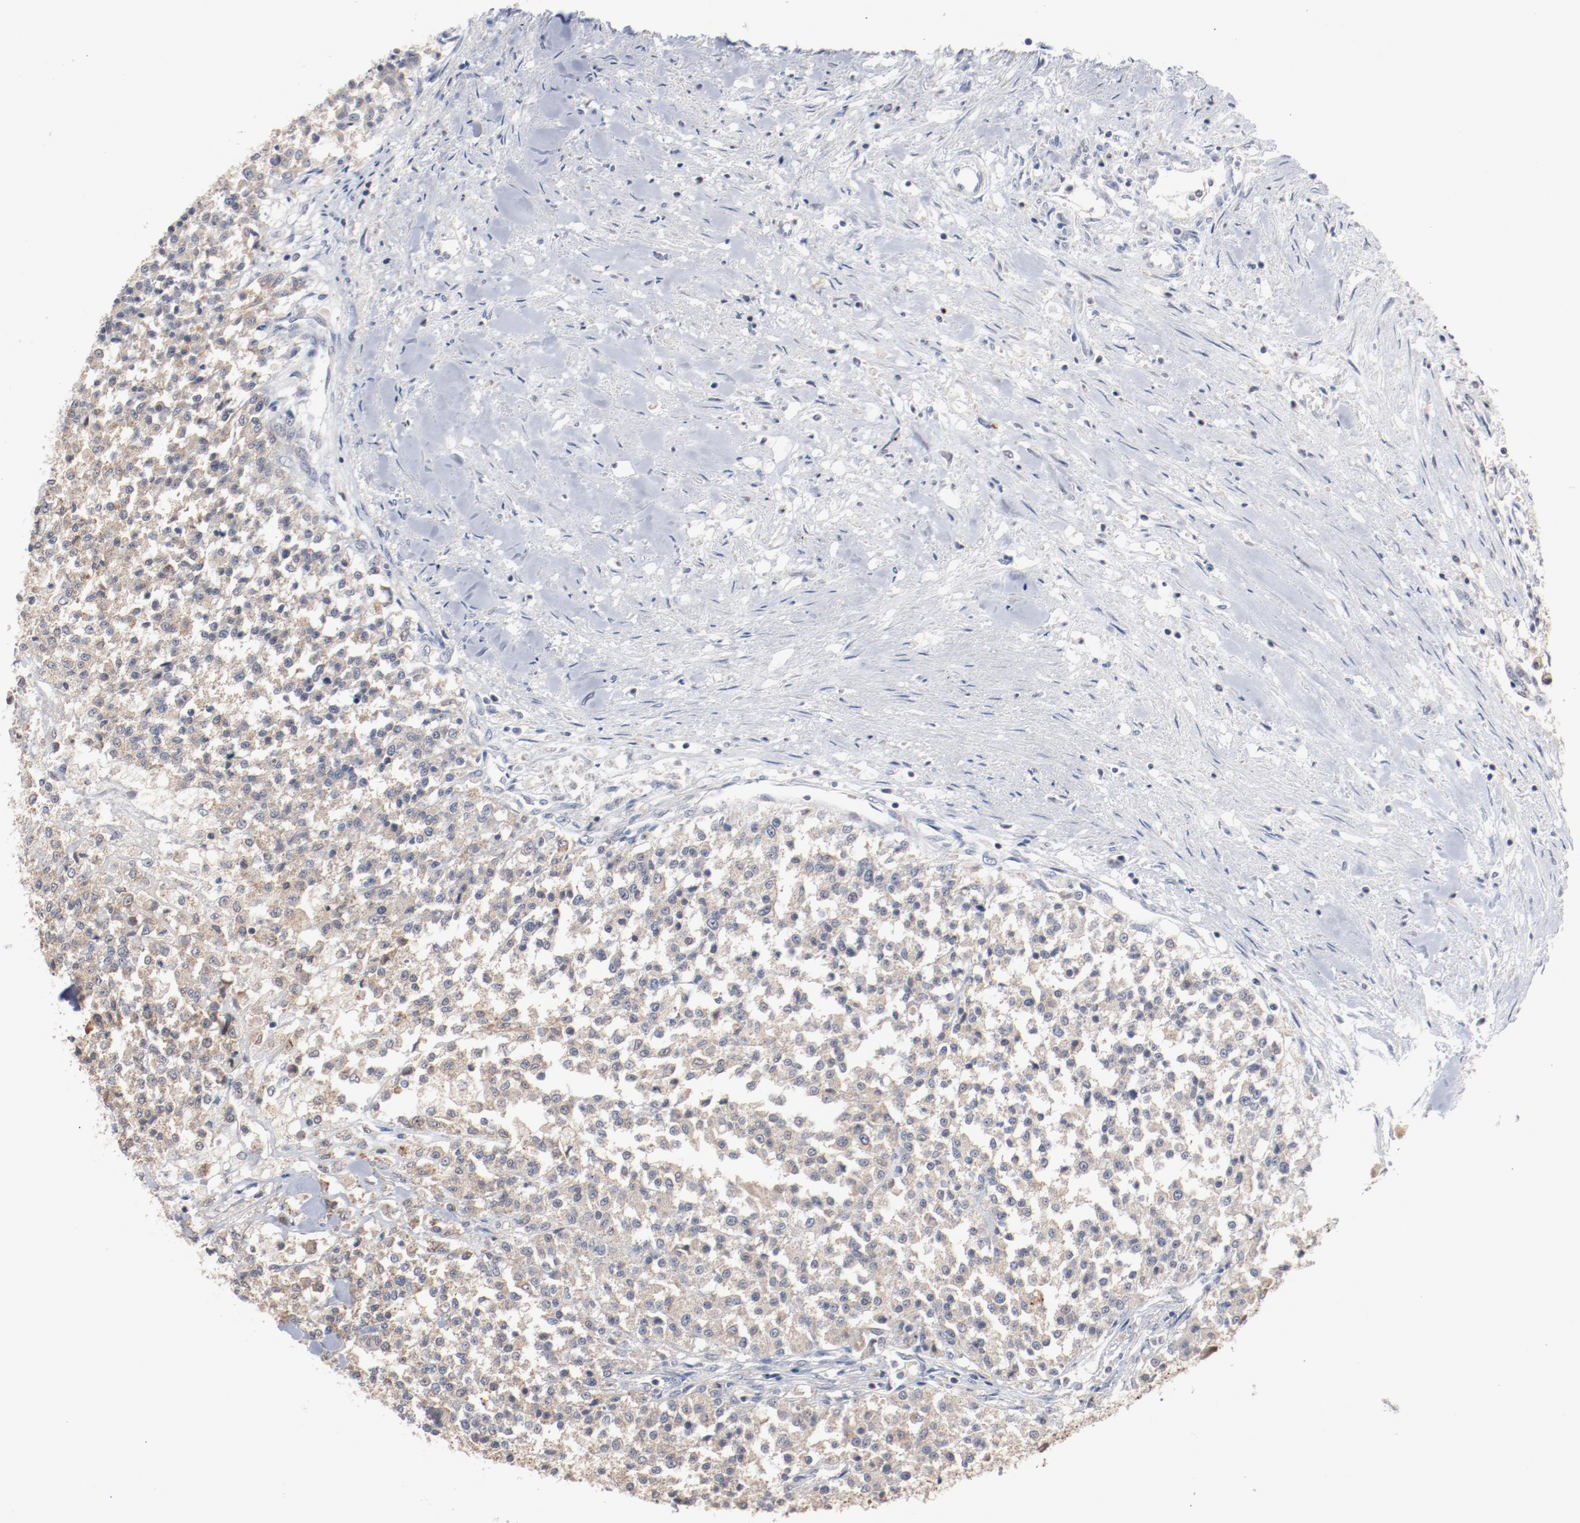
{"staining": {"intensity": "negative", "quantity": "none", "location": "none"}, "tissue": "testis cancer", "cell_type": "Tumor cells", "image_type": "cancer", "snomed": [{"axis": "morphology", "description": "Seminoma, NOS"}, {"axis": "topography", "description": "Testis"}], "caption": "IHC image of human testis seminoma stained for a protein (brown), which exhibits no expression in tumor cells.", "gene": "ERICH1", "patient": {"sex": "male", "age": 59}}